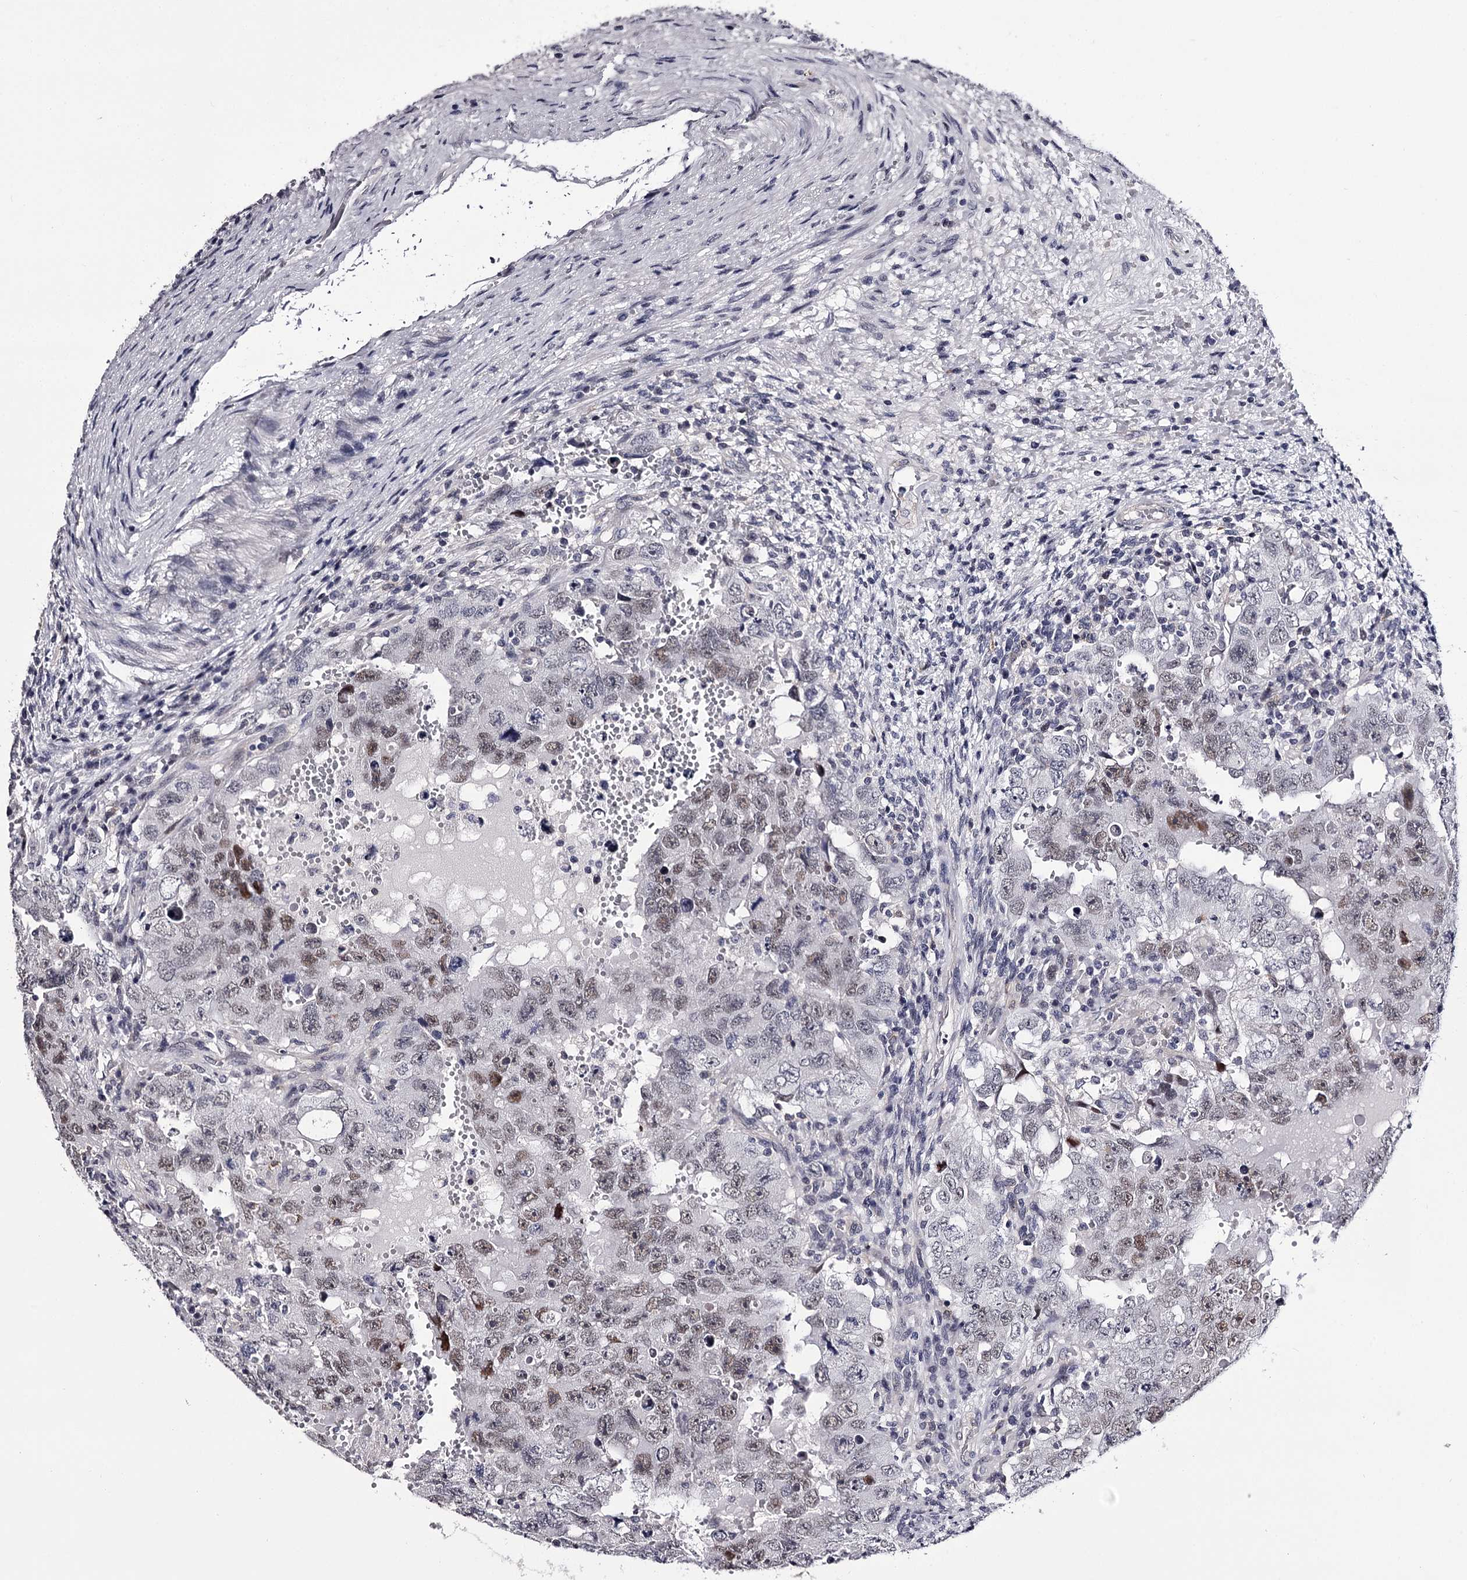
{"staining": {"intensity": "weak", "quantity": "25%-75%", "location": "nuclear"}, "tissue": "testis cancer", "cell_type": "Tumor cells", "image_type": "cancer", "snomed": [{"axis": "morphology", "description": "Carcinoma, Embryonal, NOS"}, {"axis": "topography", "description": "Testis"}], "caption": "Embryonal carcinoma (testis) stained with a protein marker displays weak staining in tumor cells.", "gene": "OVOL2", "patient": {"sex": "male", "age": 26}}